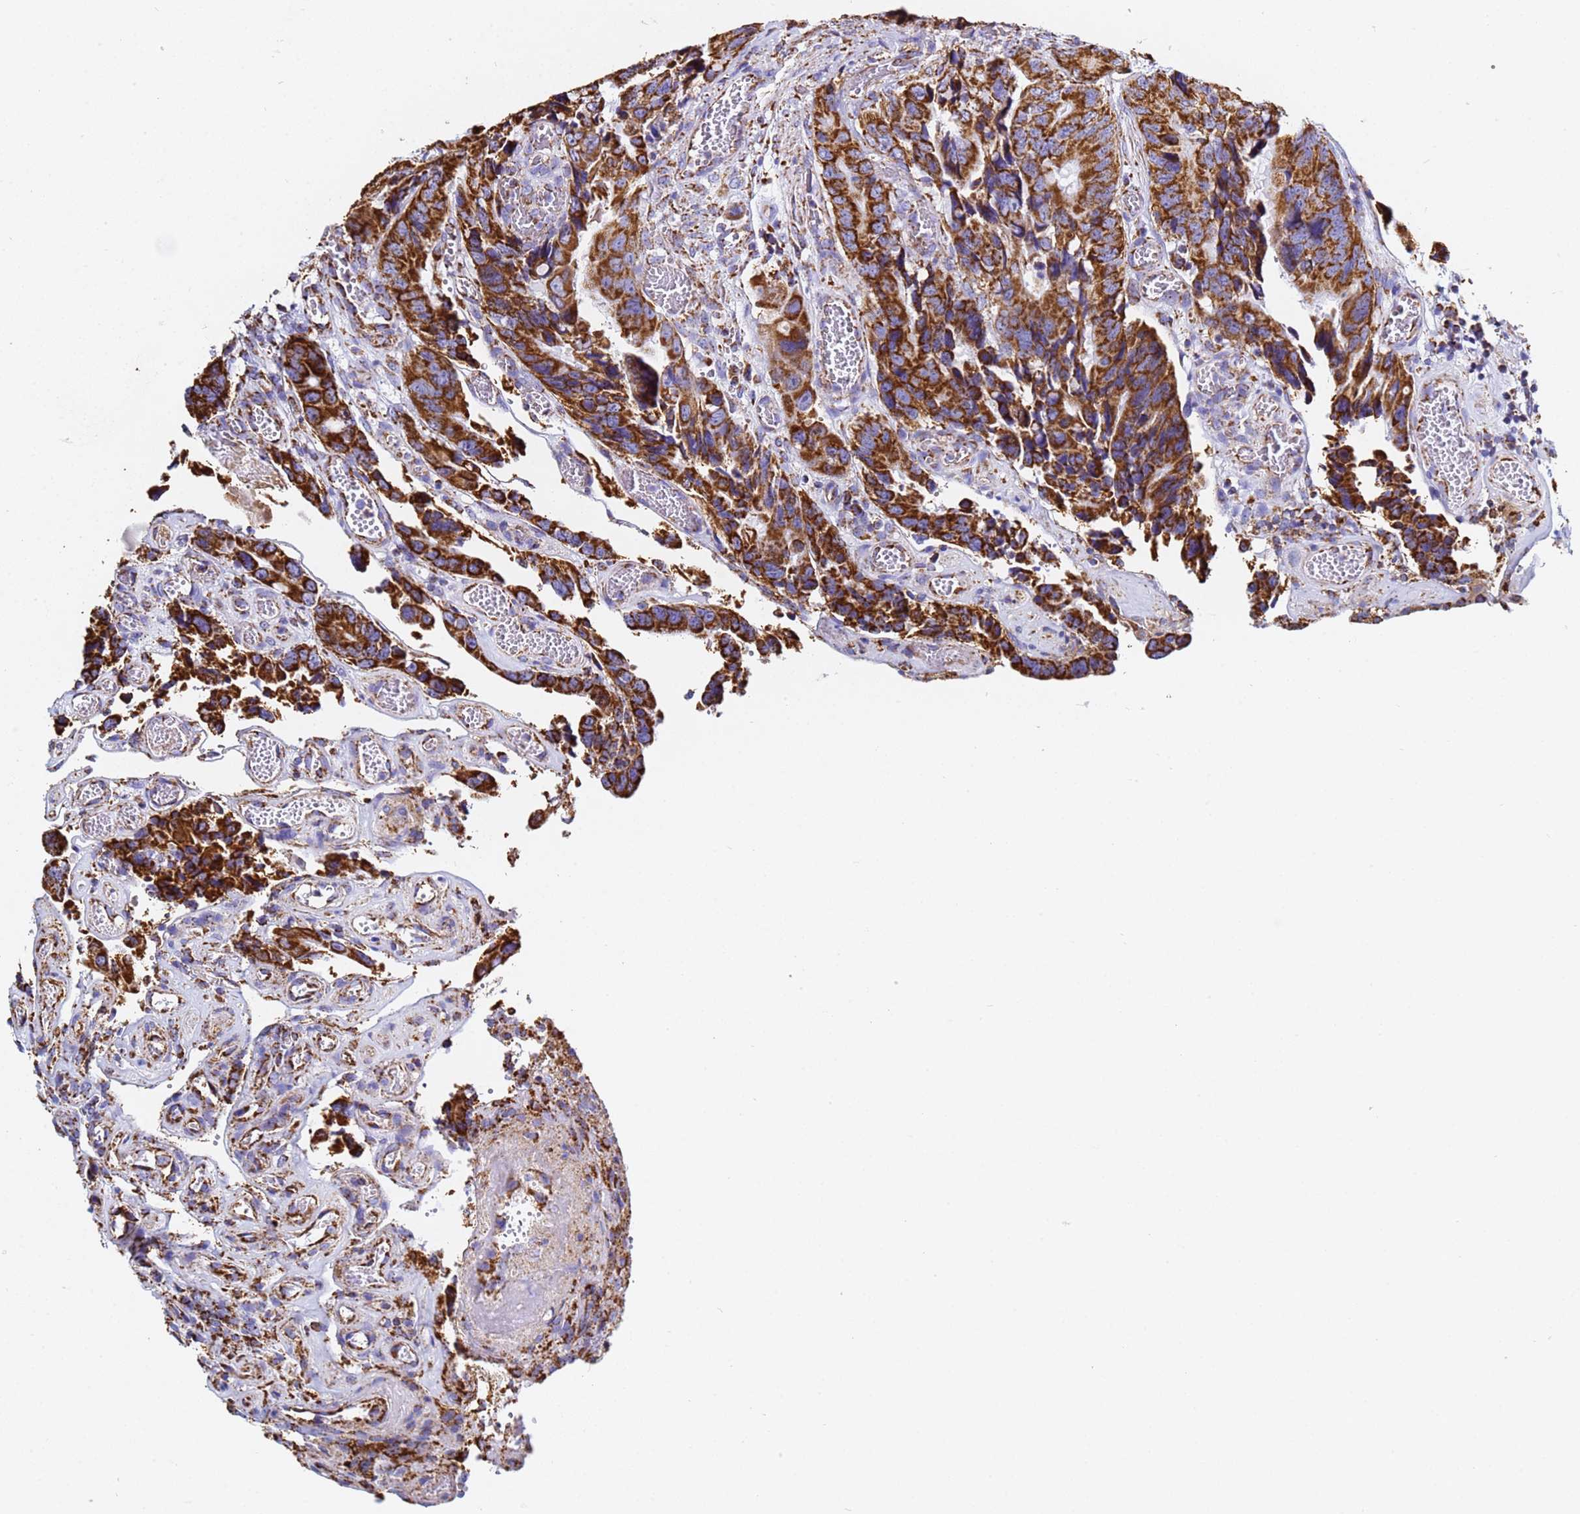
{"staining": {"intensity": "strong", "quantity": ">75%", "location": "cytoplasmic/membranous"}, "tissue": "colorectal cancer", "cell_type": "Tumor cells", "image_type": "cancer", "snomed": [{"axis": "morphology", "description": "Adenocarcinoma, NOS"}, {"axis": "topography", "description": "Colon"}], "caption": "Immunohistochemistry staining of colorectal adenocarcinoma, which exhibits high levels of strong cytoplasmic/membranous staining in approximately >75% of tumor cells indicating strong cytoplasmic/membranous protein expression. The staining was performed using DAB (3,3'-diaminobenzidine) (brown) for protein detection and nuclei were counterstained in hematoxylin (blue).", "gene": "PHB2", "patient": {"sex": "male", "age": 84}}